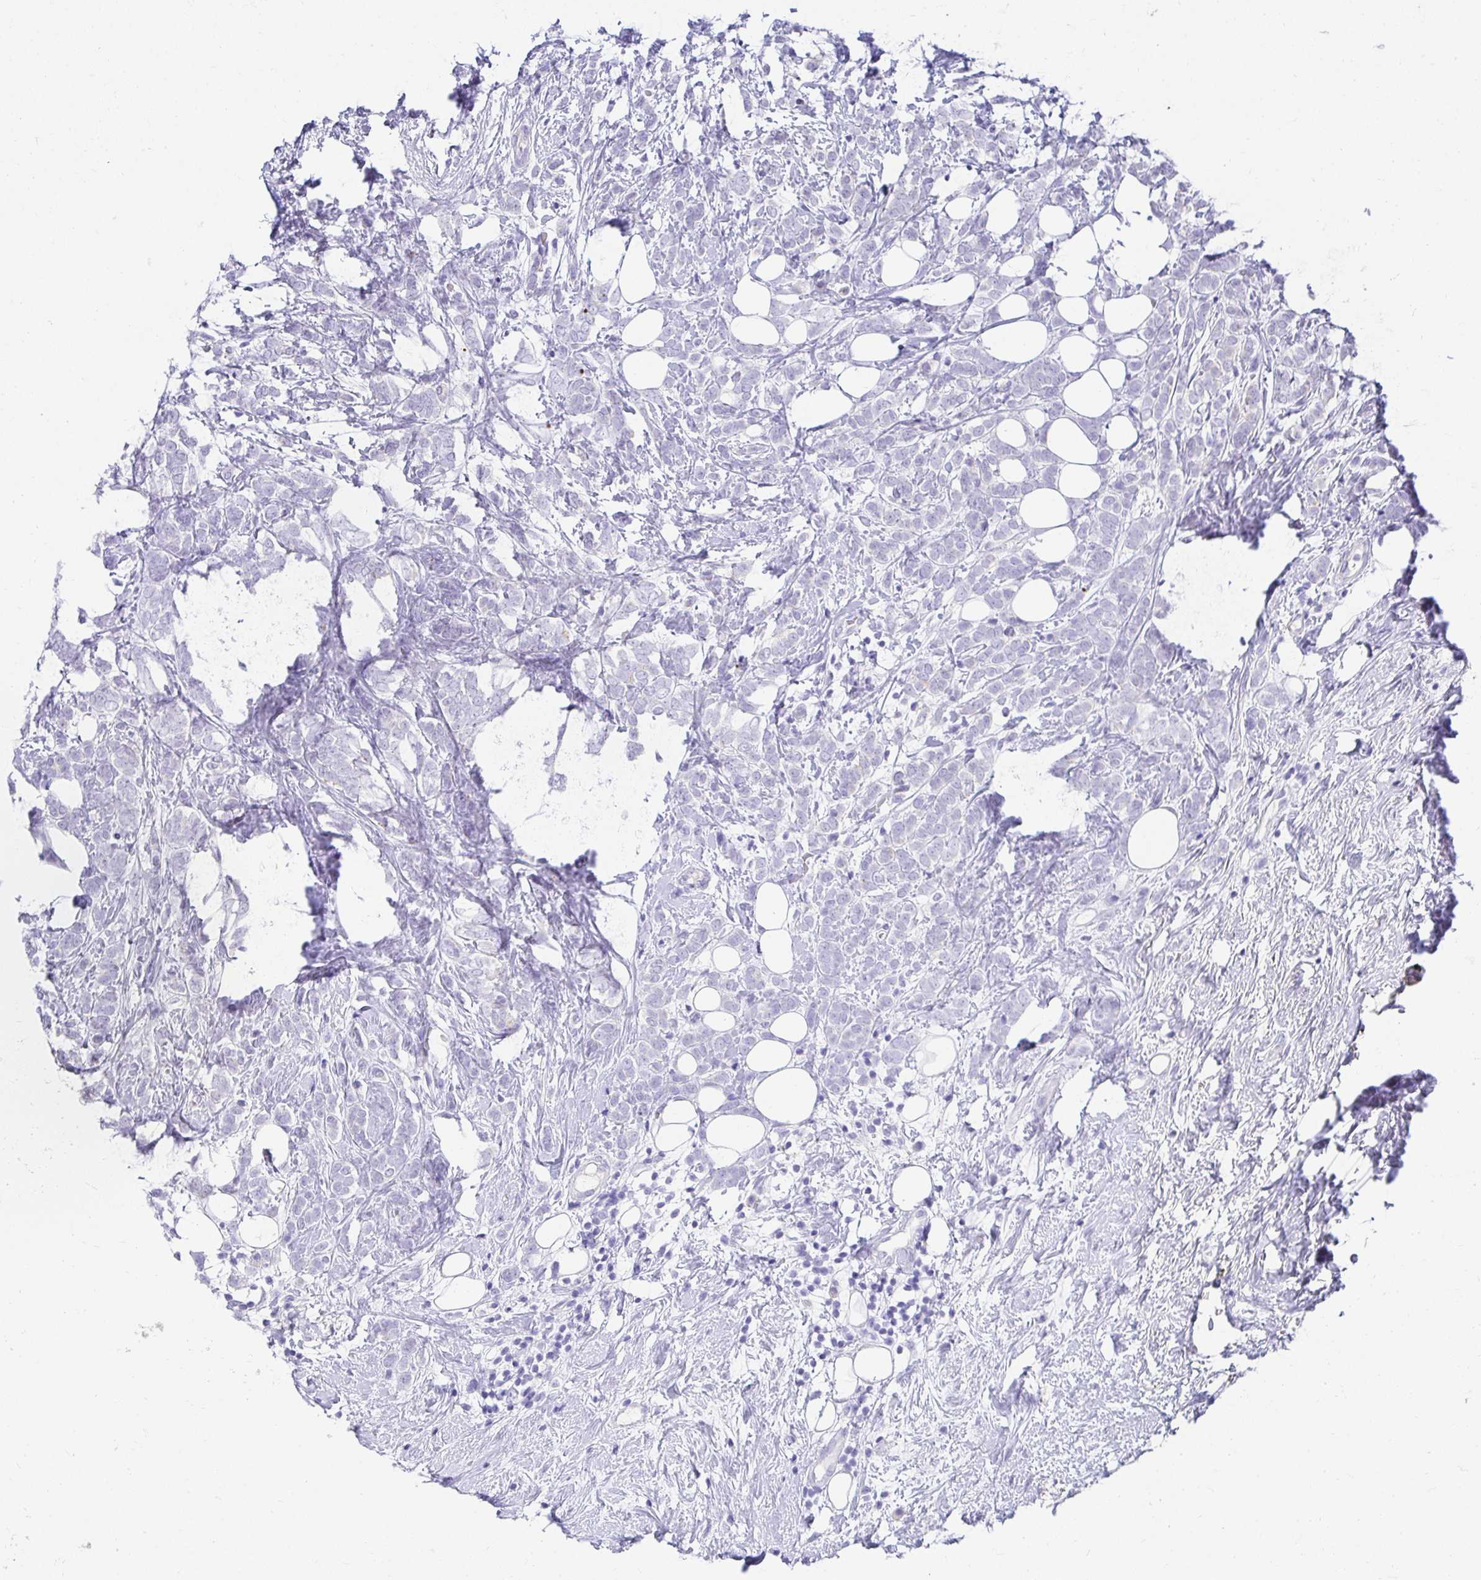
{"staining": {"intensity": "negative", "quantity": "none", "location": "none"}, "tissue": "breast cancer", "cell_type": "Tumor cells", "image_type": "cancer", "snomed": [{"axis": "morphology", "description": "Lobular carcinoma"}, {"axis": "topography", "description": "Breast"}], "caption": "Protein analysis of breast cancer (lobular carcinoma) reveals no significant staining in tumor cells.", "gene": "CHAT", "patient": {"sex": "female", "age": 49}}